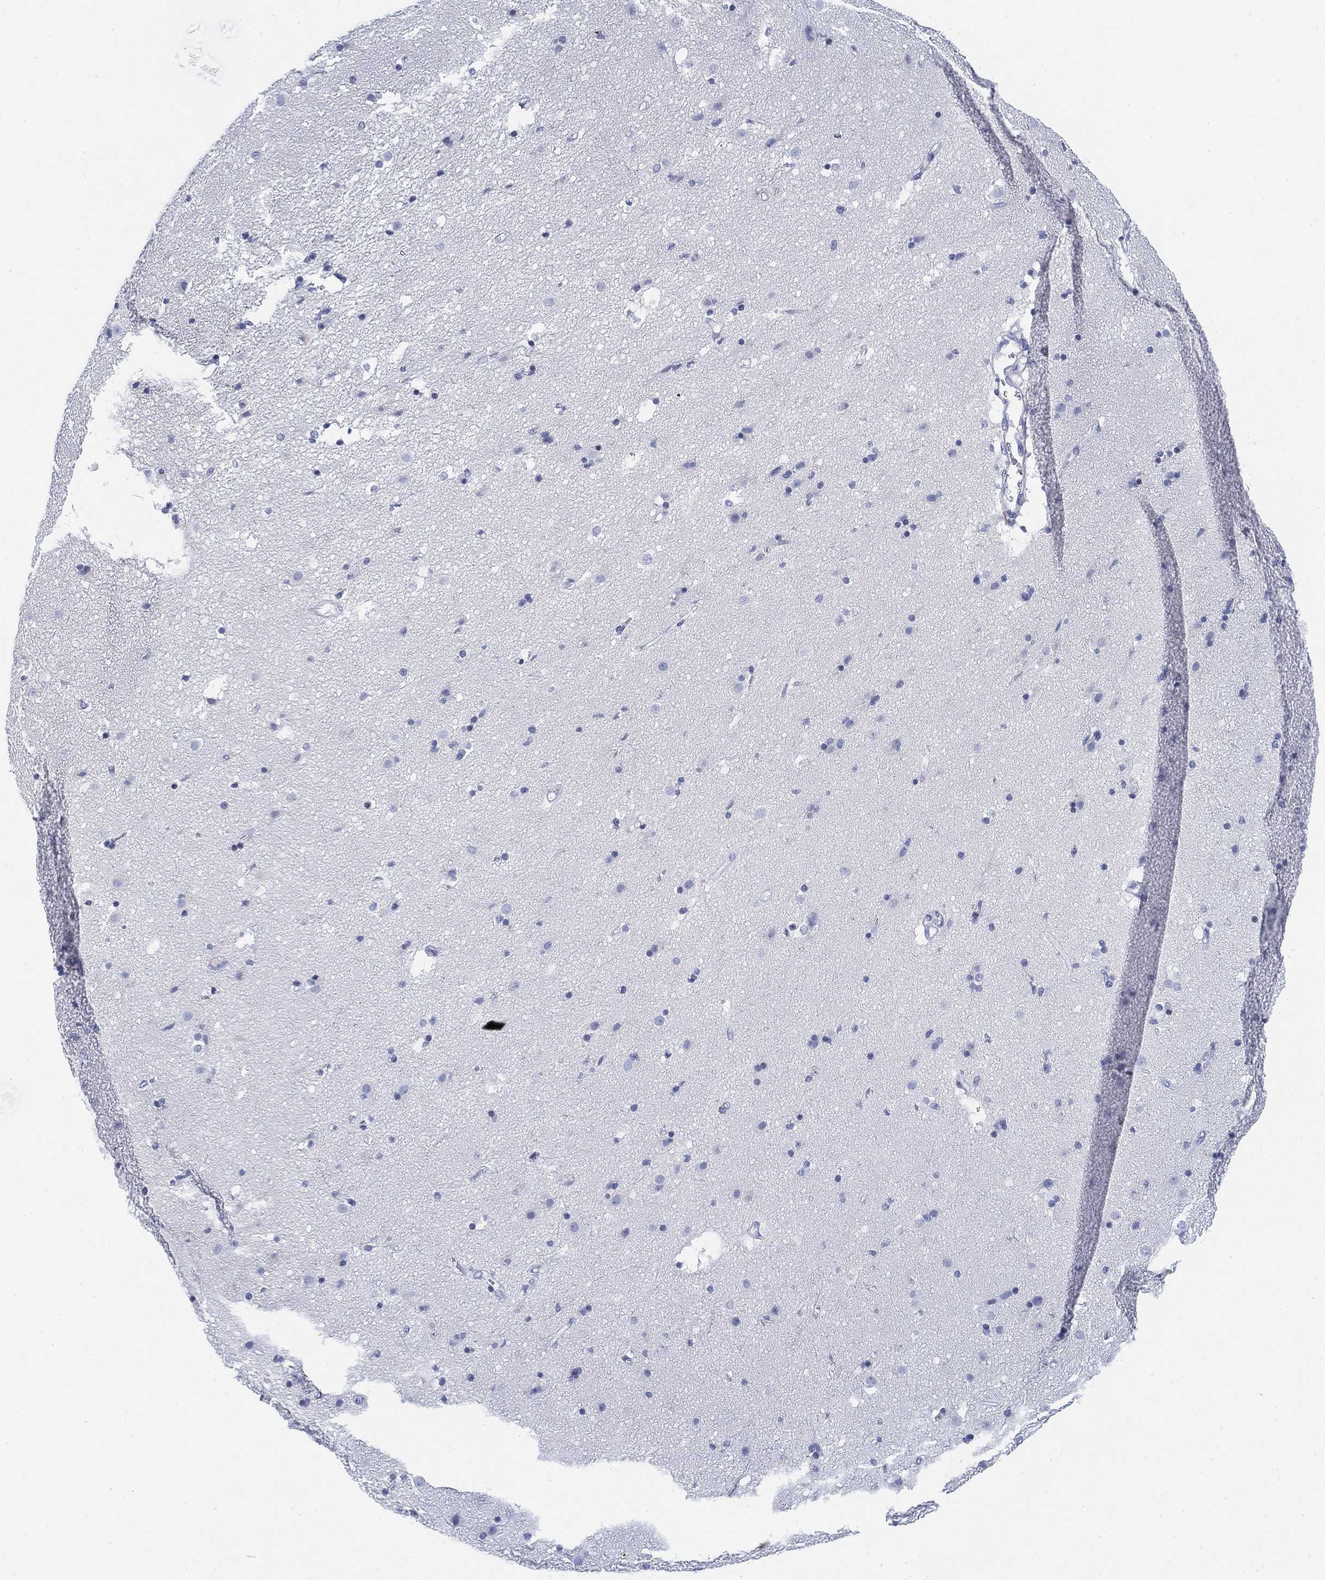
{"staining": {"intensity": "negative", "quantity": "none", "location": "none"}, "tissue": "caudate", "cell_type": "Glial cells", "image_type": "normal", "snomed": [{"axis": "morphology", "description": "Normal tissue, NOS"}, {"axis": "topography", "description": "Lateral ventricle wall"}], "caption": "Immunohistochemistry (IHC) of benign human caudate exhibits no staining in glial cells.", "gene": "FYB1", "patient": {"sex": "male", "age": 54}}